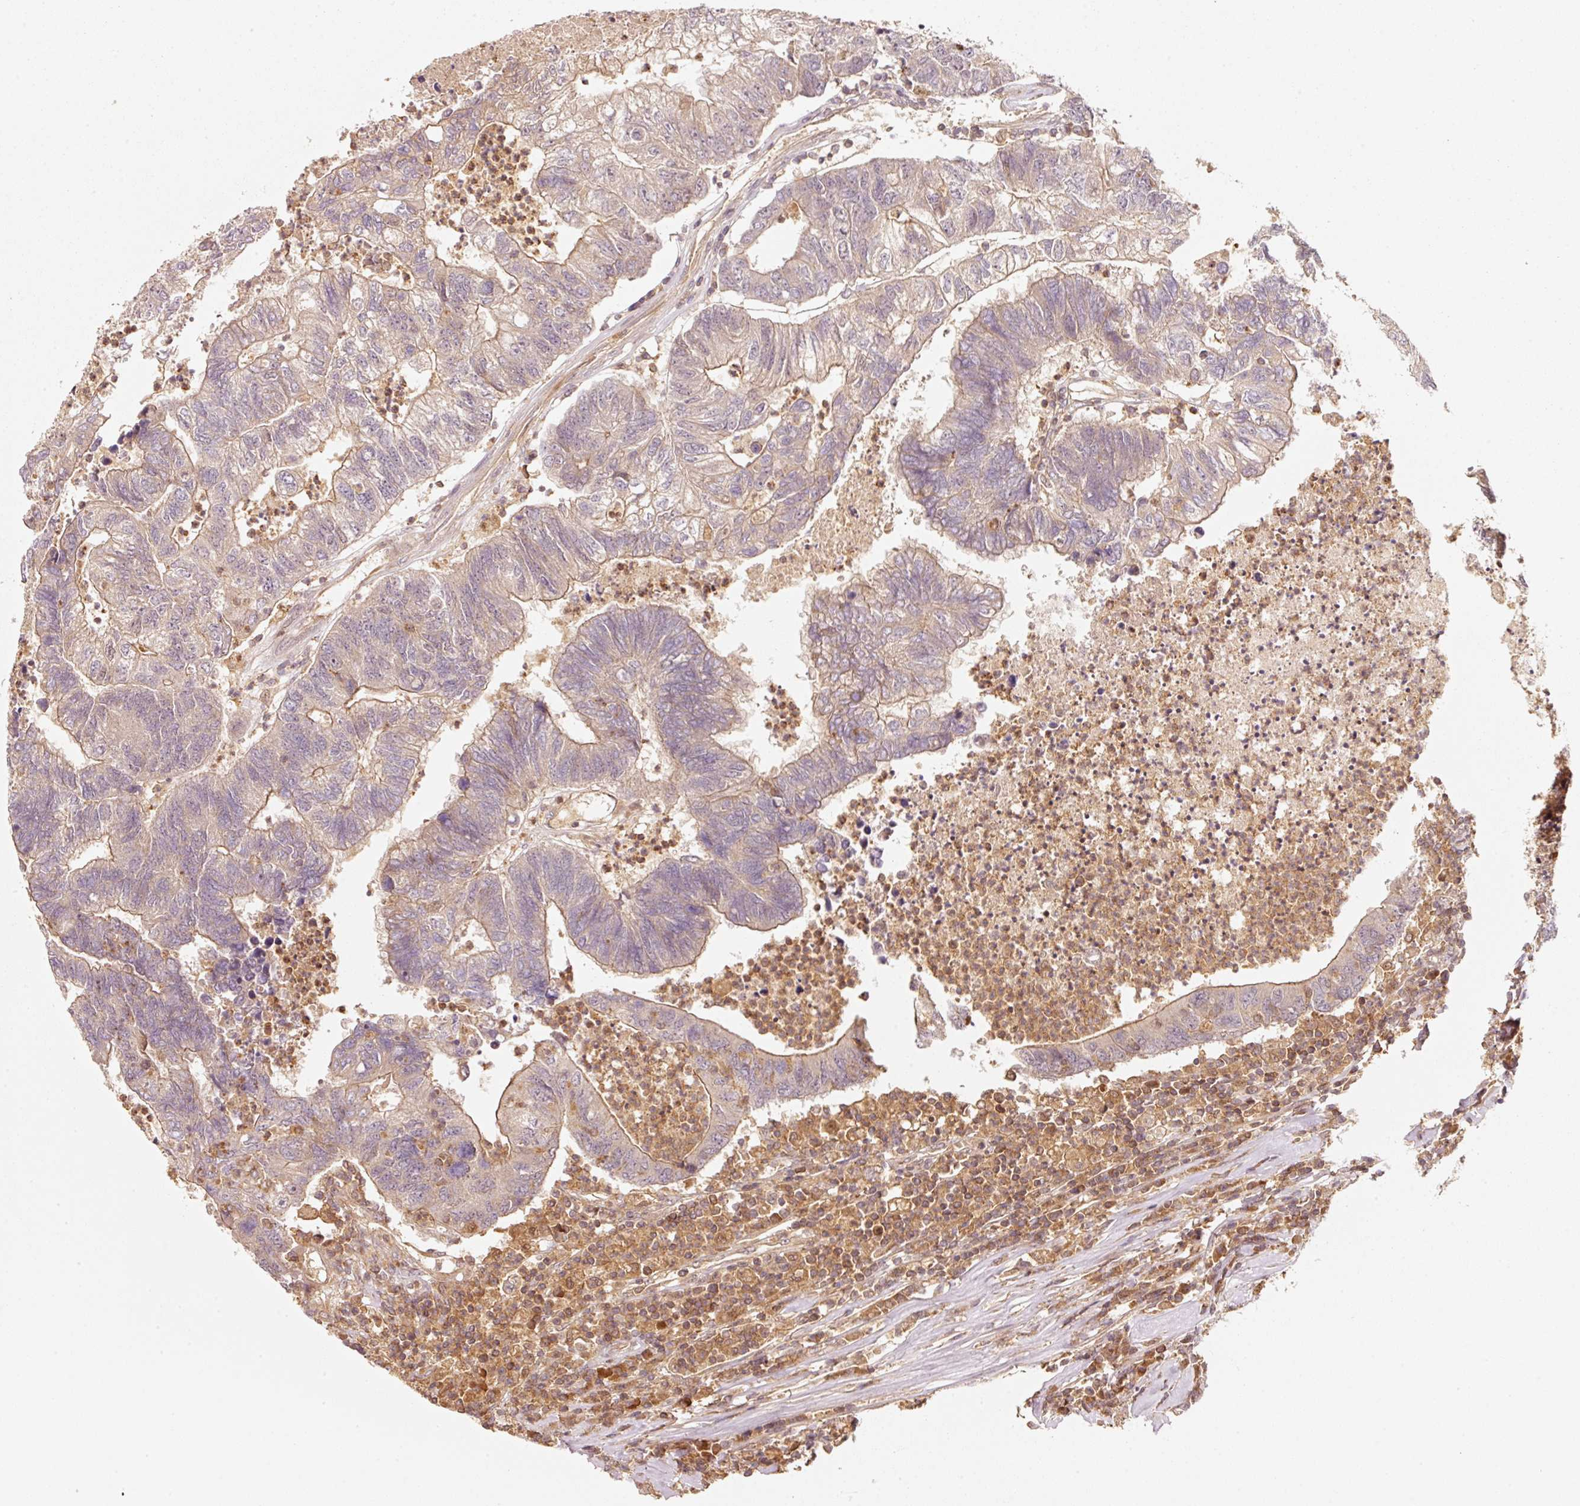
{"staining": {"intensity": "weak", "quantity": "25%-75%", "location": "cytoplasmic/membranous"}, "tissue": "colorectal cancer", "cell_type": "Tumor cells", "image_type": "cancer", "snomed": [{"axis": "morphology", "description": "Adenocarcinoma, NOS"}, {"axis": "topography", "description": "Colon"}], "caption": "IHC (DAB (3,3'-diaminobenzidine)) staining of human colorectal cancer (adenocarcinoma) exhibits weak cytoplasmic/membranous protein expression in approximately 25%-75% of tumor cells.", "gene": "RRAS2", "patient": {"sex": "female", "age": 48}}